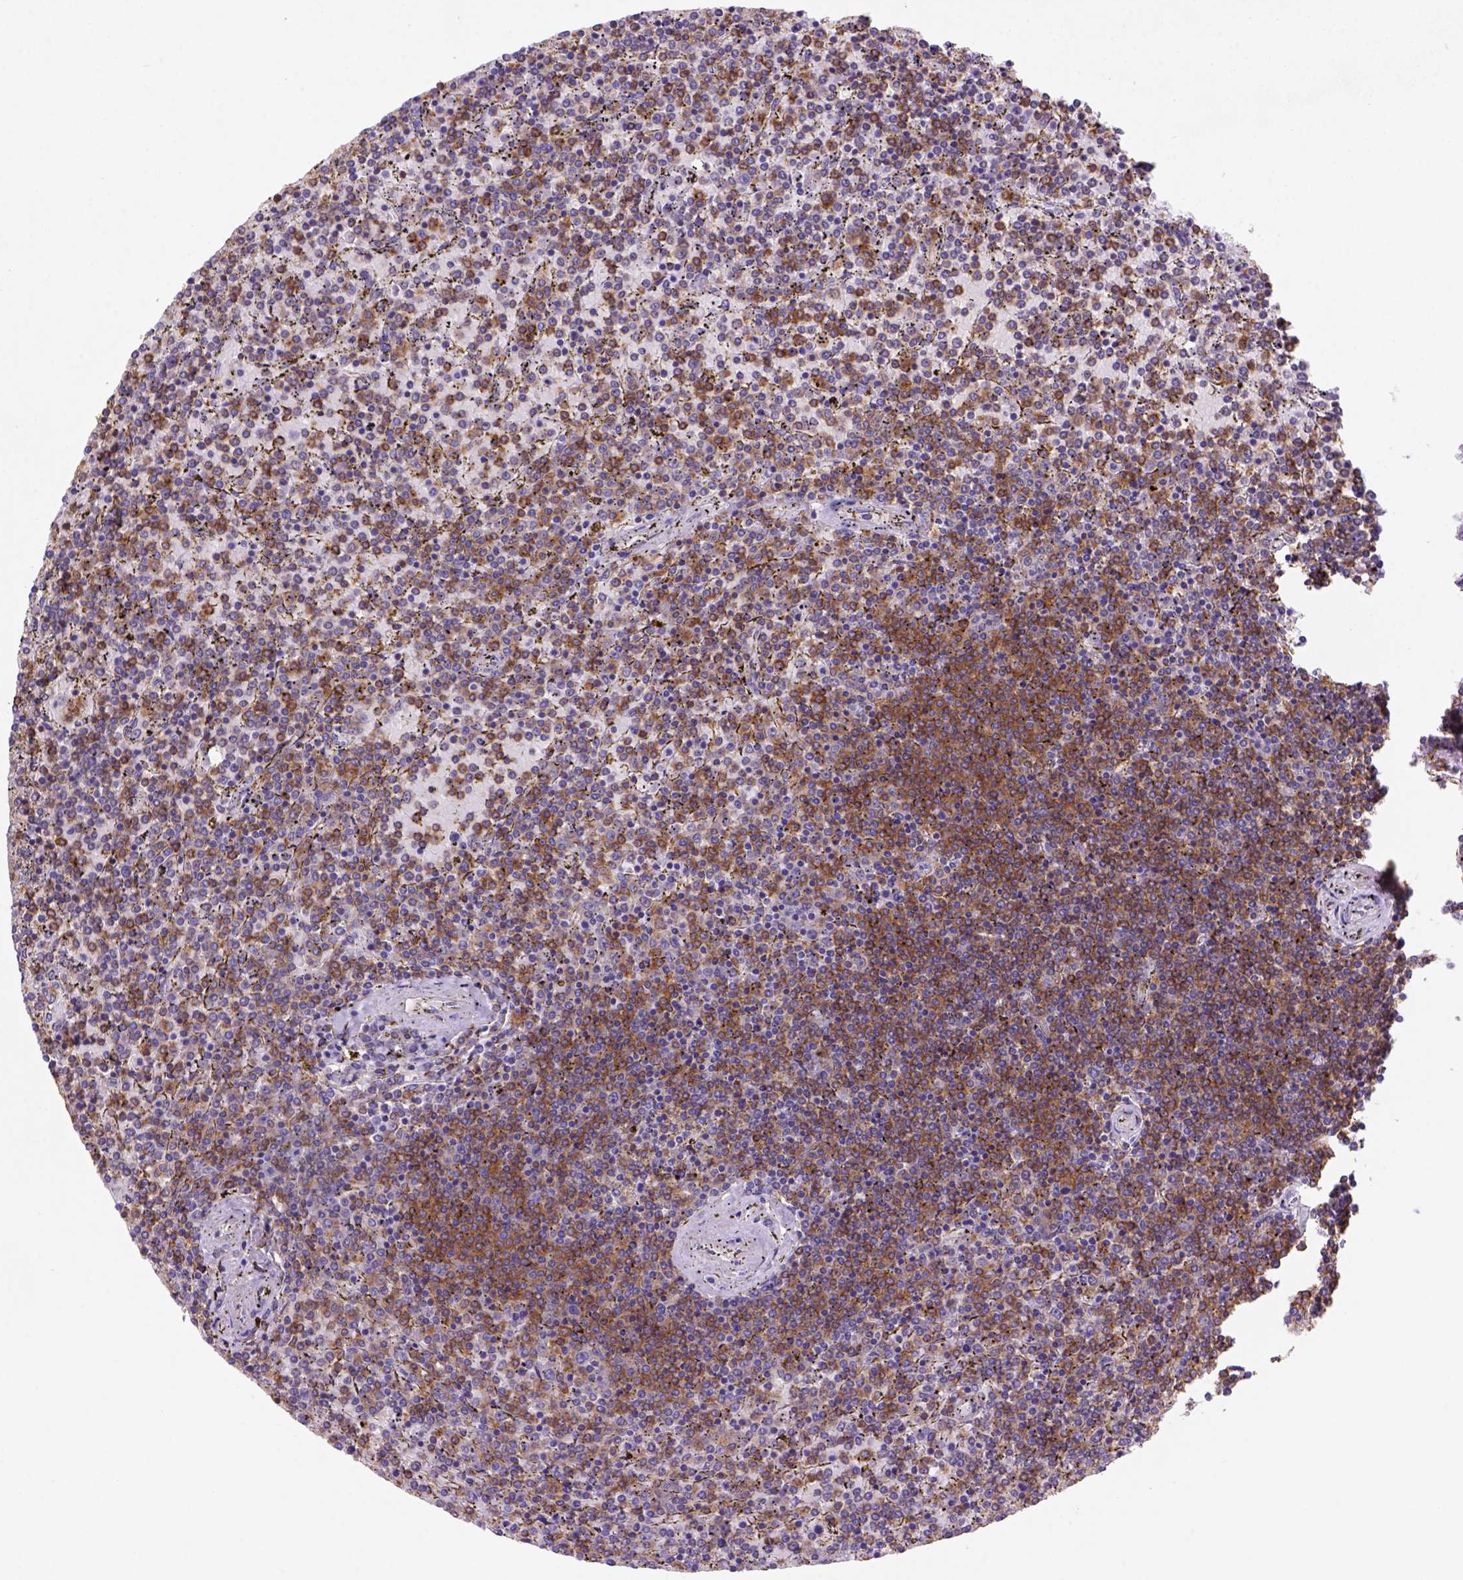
{"staining": {"intensity": "strong", "quantity": "25%-75%", "location": "cytoplasmic/membranous"}, "tissue": "lymphoma", "cell_type": "Tumor cells", "image_type": "cancer", "snomed": [{"axis": "morphology", "description": "Malignant lymphoma, non-Hodgkin's type, Low grade"}, {"axis": "topography", "description": "Spleen"}], "caption": "Immunohistochemistry histopathology image of neoplastic tissue: human lymphoma stained using immunohistochemistry (IHC) displays high levels of strong protein expression localized specifically in the cytoplasmic/membranous of tumor cells, appearing as a cytoplasmic/membranous brown color.", "gene": "INPP5D", "patient": {"sex": "female", "age": 77}}